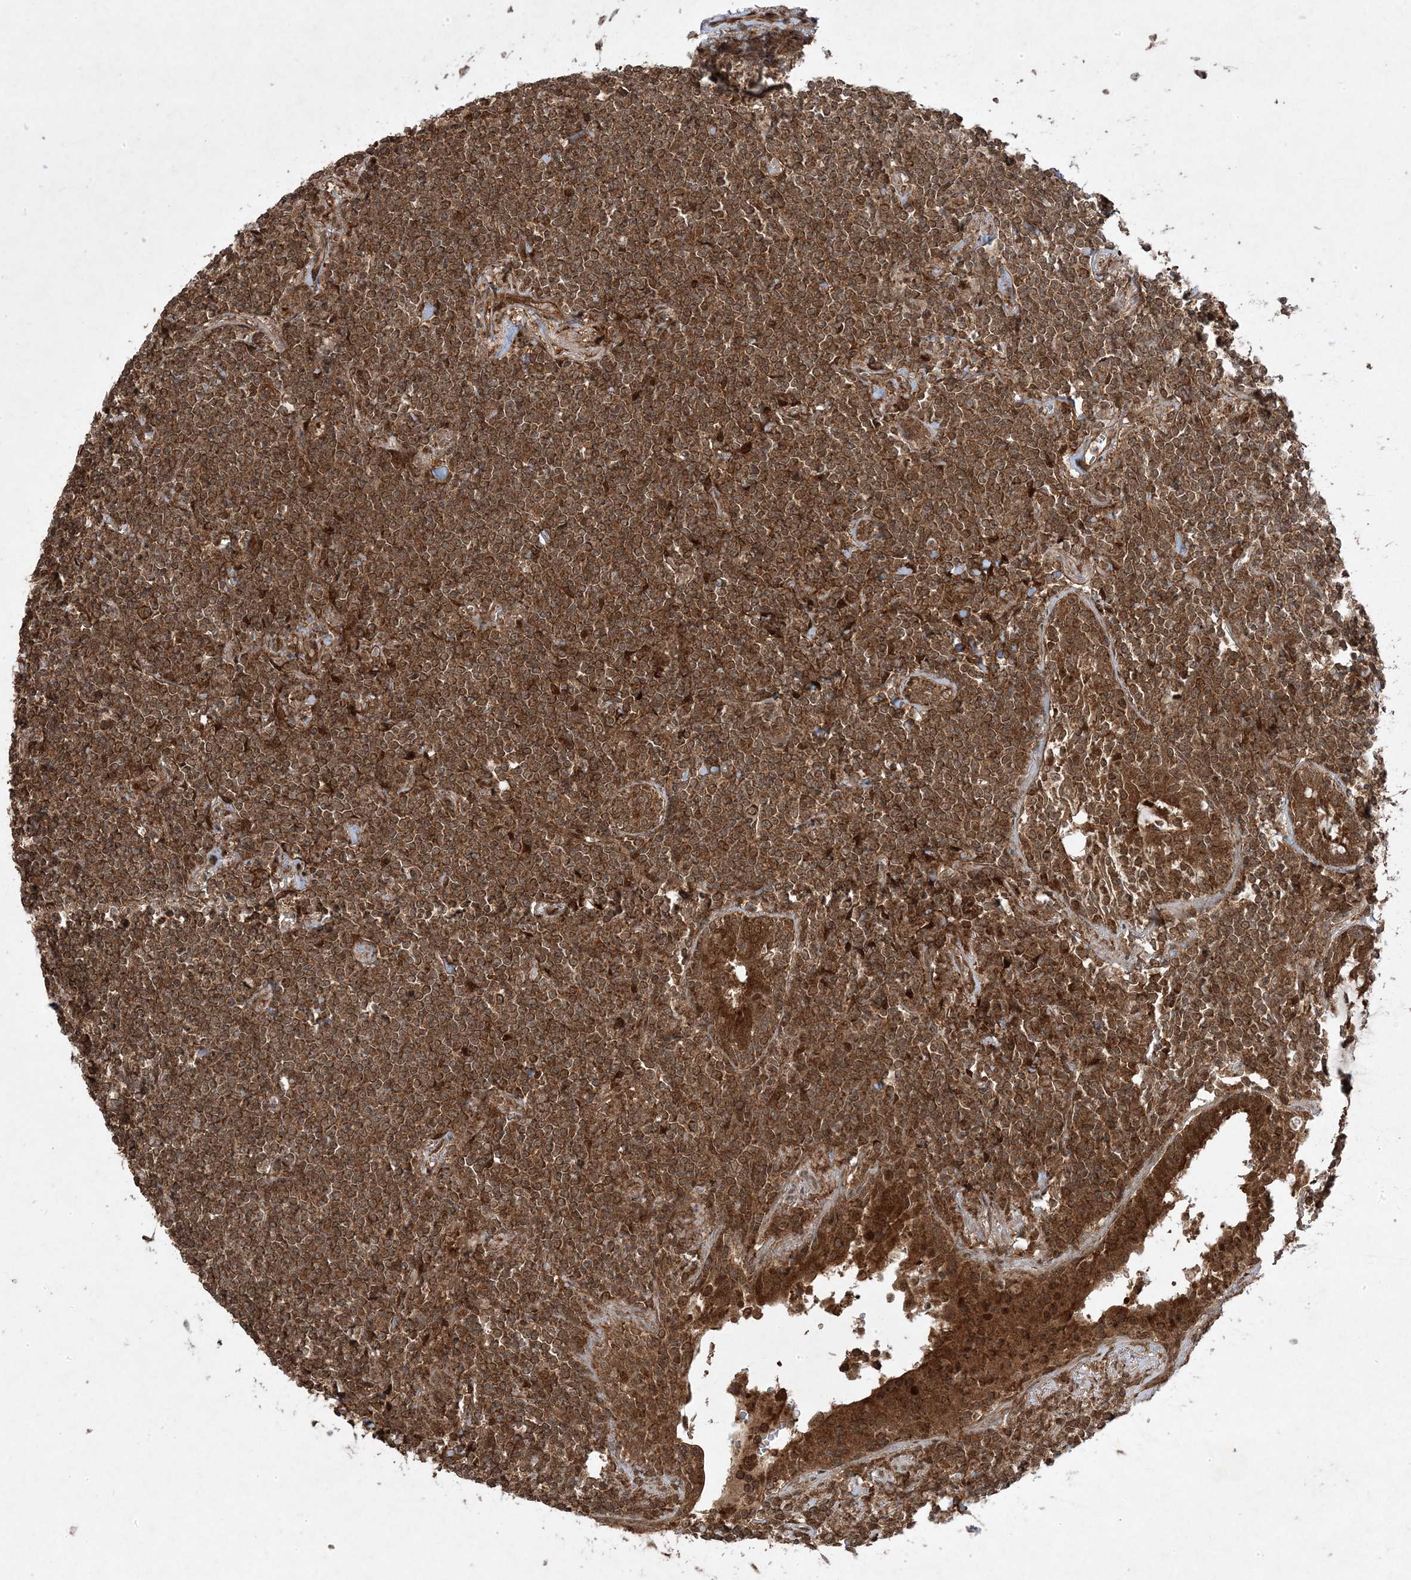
{"staining": {"intensity": "moderate", "quantity": ">75%", "location": "cytoplasmic/membranous,nuclear"}, "tissue": "lymphoma", "cell_type": "Tumor cells", "image_type": "cancer", "snomed": [{"axis": "morphology", "description": "Malignant lymphoma, non-Hodgkin's type, Low grade"}, {"axis": "topography", "description": "Lung"}], "caption": "This image exhibits lymphoma stained with IHC to label a protein in brown. The cytoplasmic/membranous and nuclear of tumor cells show moderate positivity for the protein. Nuclei are counter-stained blue.", "gene": "PLEKHM2", "patient": {"sex": "female", "age": 71}}